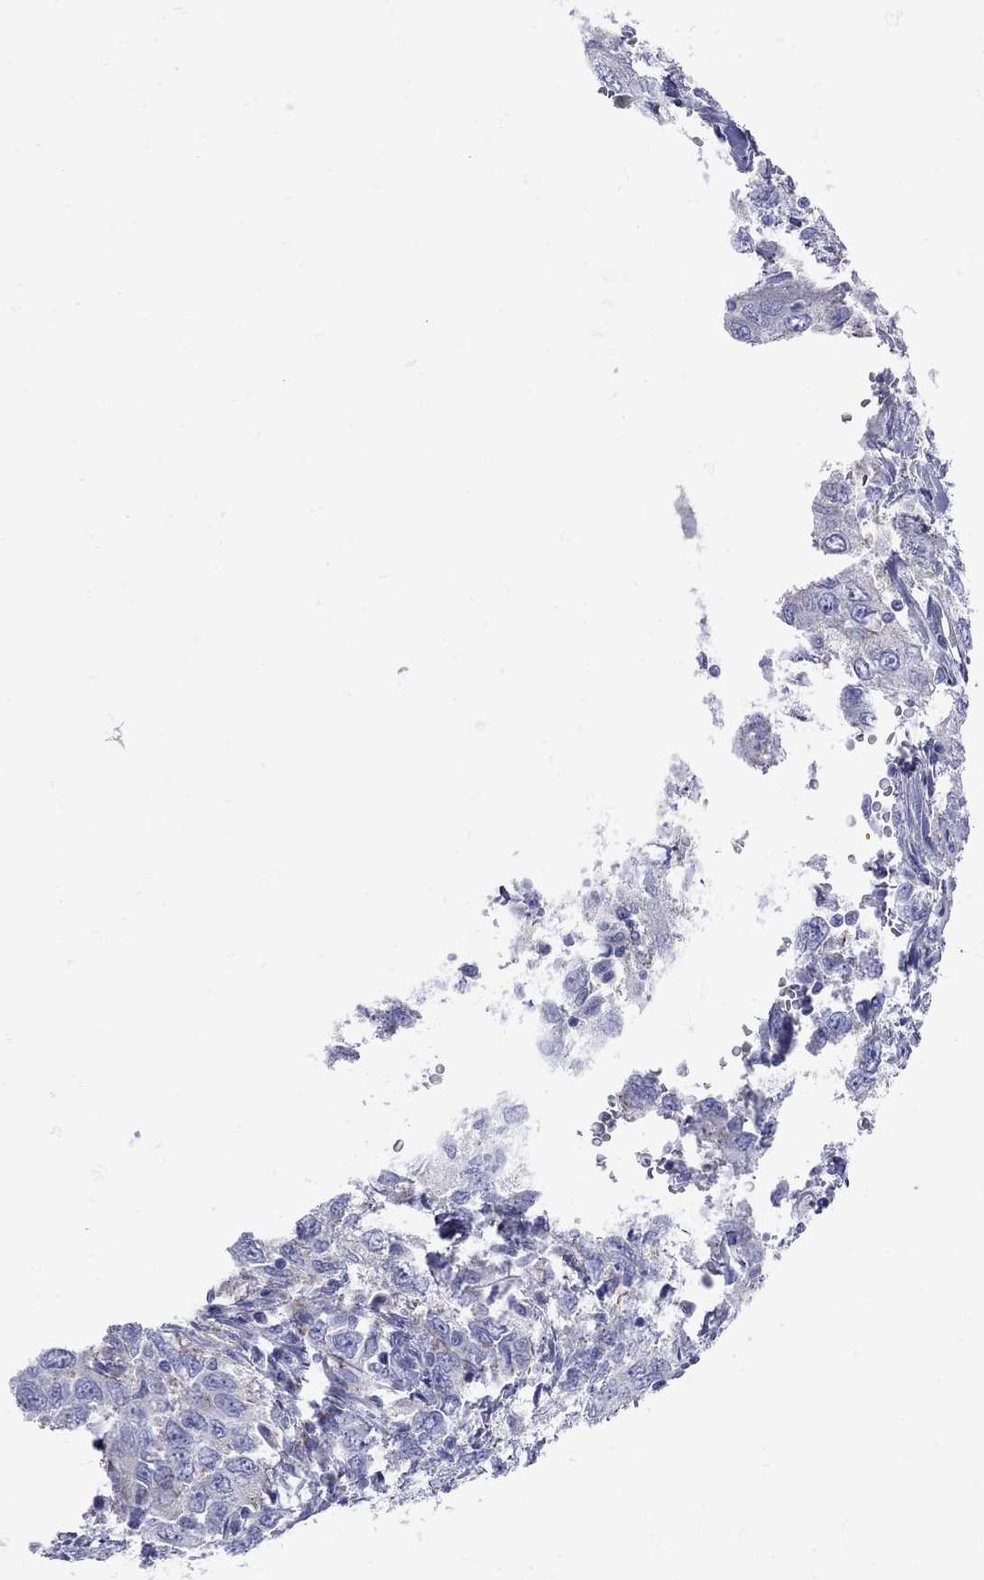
{"staining": {"intensity": "negative", "quantity": "none", "location": "none"}, "tissue": "urothelial cancer", "cell_type": "Tumor cells", "image_type": "cancer", "snomed": [{"axis": "morphology", "description": "Urothelial carcinoma, High grade"}, {"axis": "topography", "description": "Urinary bladder"}], "caption": "Histopathology image shows no protein positivity in tumor cells of urothelial carcinoma (high-grade) tissue. Nuclei are stained in blue.", "gene": "PDZD3", "patient": {"sex": "male", "age": 76}}